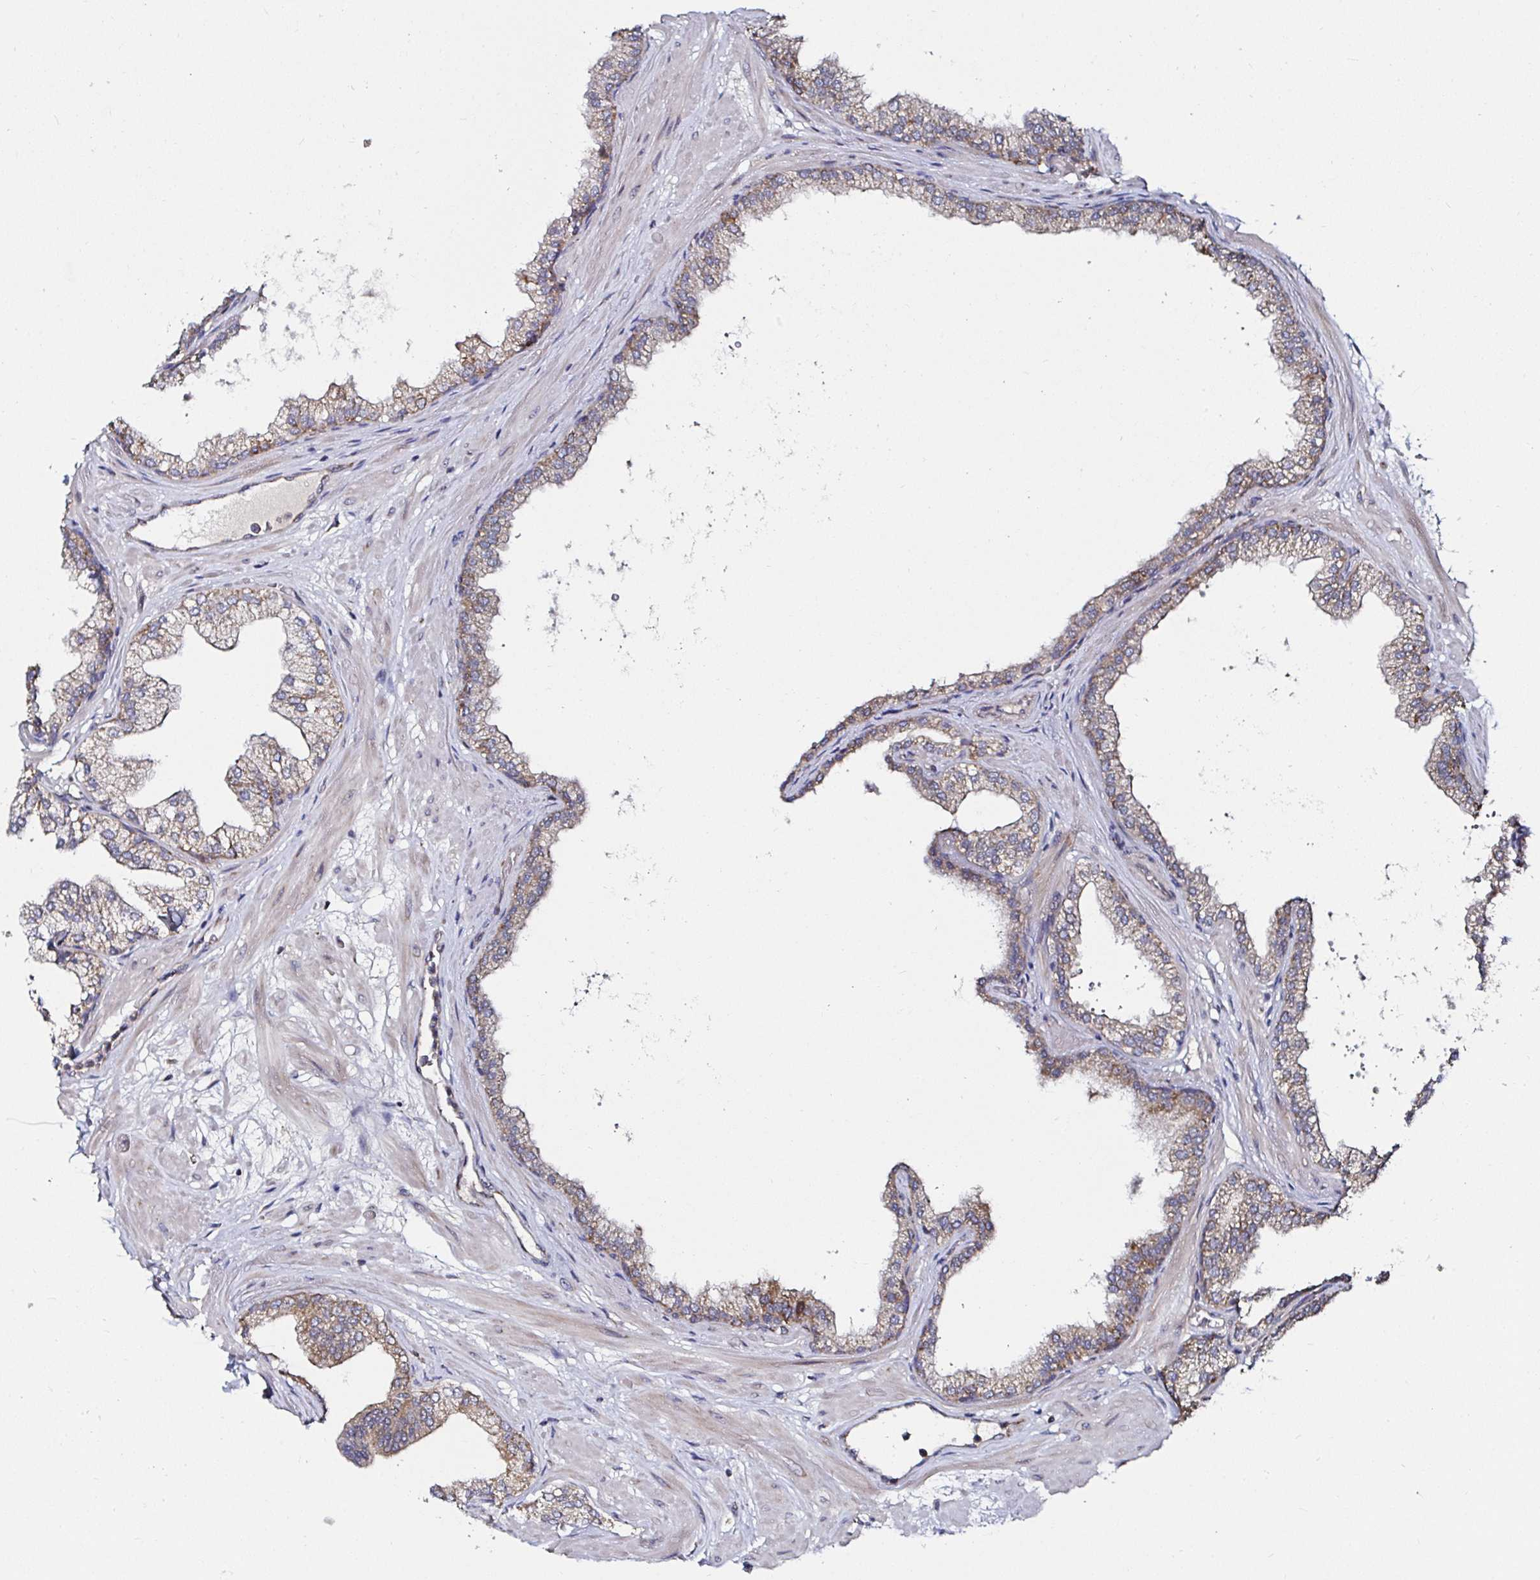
{"staining": {"intensity": "moderate", "quantity": ">75%", "location": "cytoplasmic/membranous"}, "tissue": "prostate", "cell_type": "Glandular cells", "image_type": "normal", "snomed": [{"axis": "morphology", "description": "Normal tissue, NOS"}, {"axis": "topography", "description": "Prostate"}], "caption": "Prostate stained for a protein displays moderate cytoplasmic/membranous positivity in glandular cells. The protein of interest is stained brown, and the nuclei are stained in blue (DAB IHC with brightfield microscopy, high magnification).", "gene": "ATAD3A", "patient": {"sex": "male", "age": 37}}